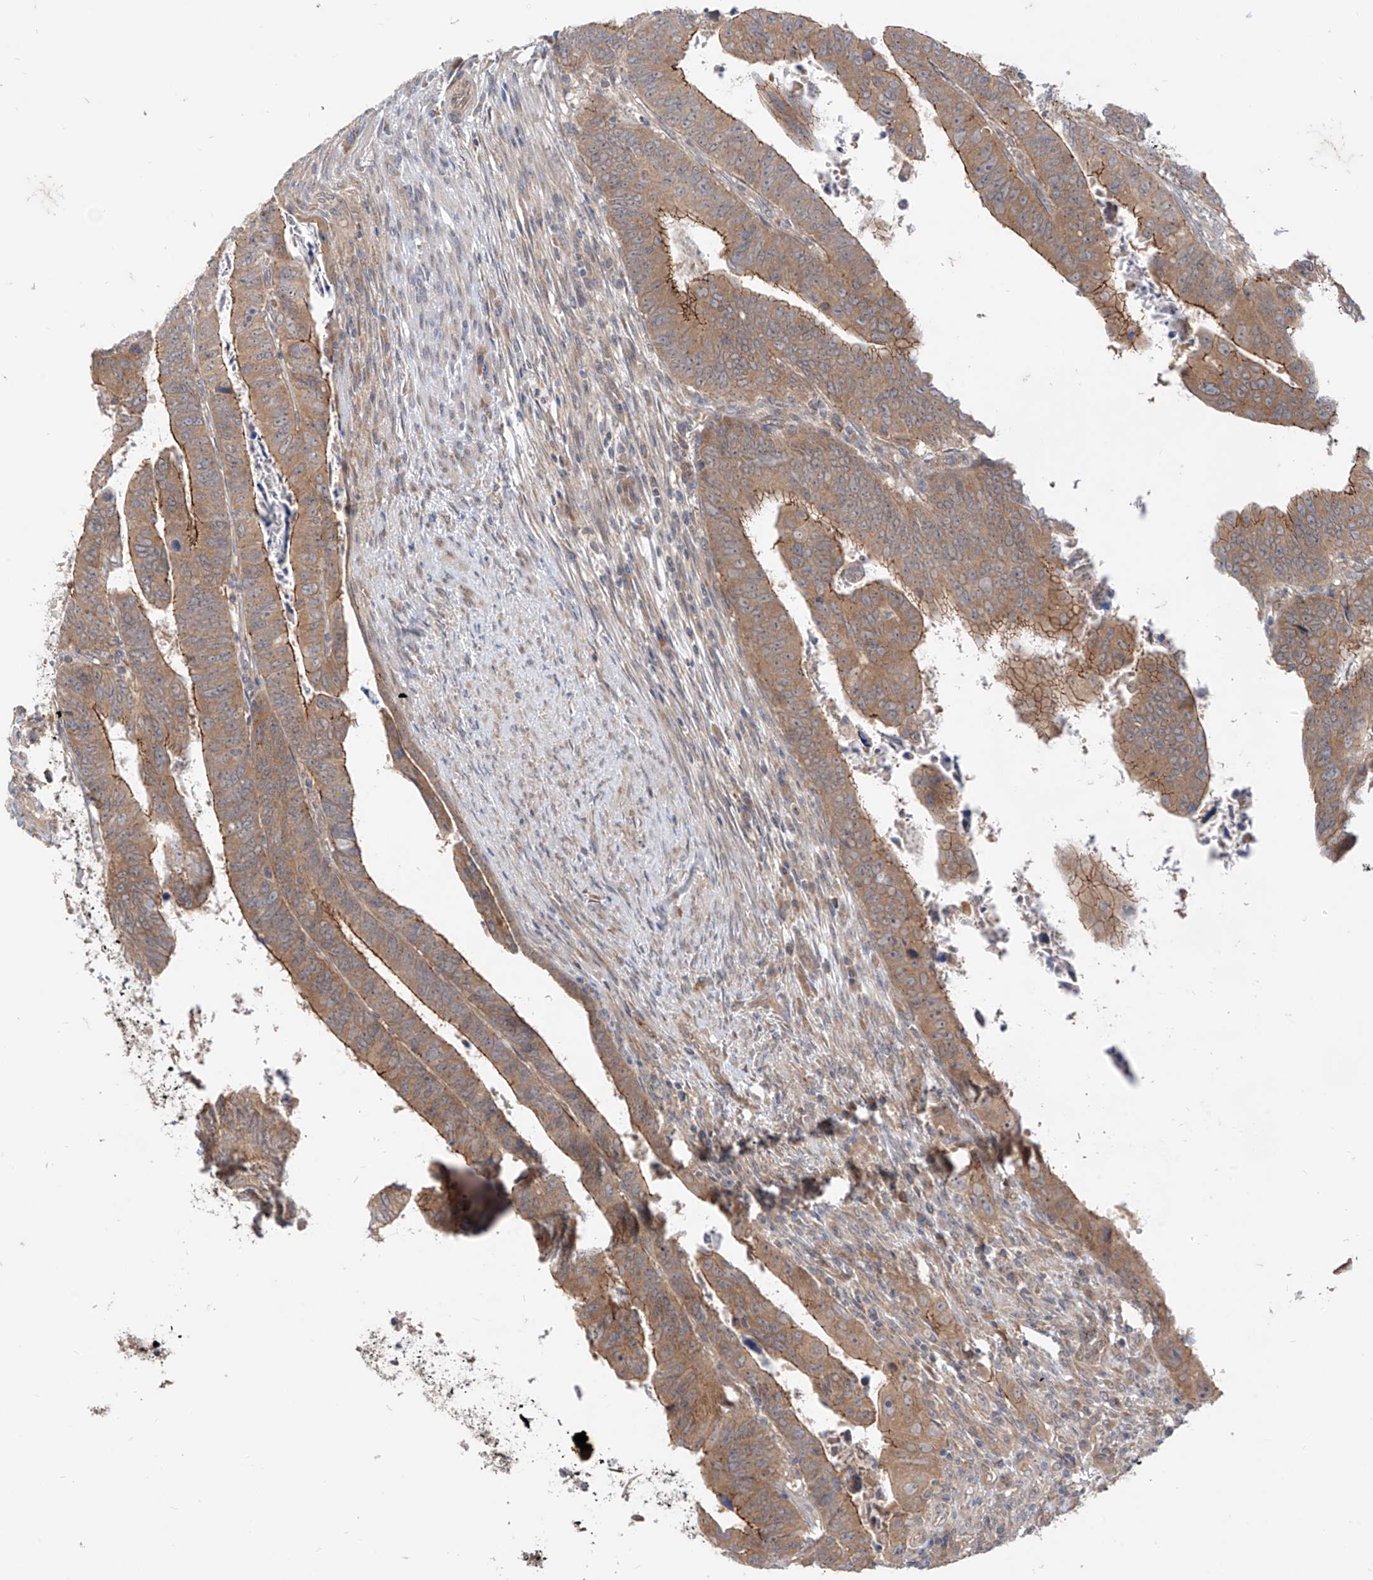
{"staining": {"intensity": "moderate", "quantity": ">75%", "location": "cytoplasmic/membranous"}, "tissue": "colorectal cancer", "cell_type": "Tumor cells", "image_type": "cancer", "snomed": [{"axis": "morphology", "description": "Normal tissue, NOS"}, {"axis": "morphology", "description": "Adenocarcinoma, NOS"}, {"axis": "topography", "description": "Rectum"}], "caption": "Adenocarcinoma (colorectal) tissue reveals moderate cytoplasmic/membranous expression in approximately >75% of tumor cells", "gene": "MTUS2", "patient": {"sex": "female", "age": 65}}